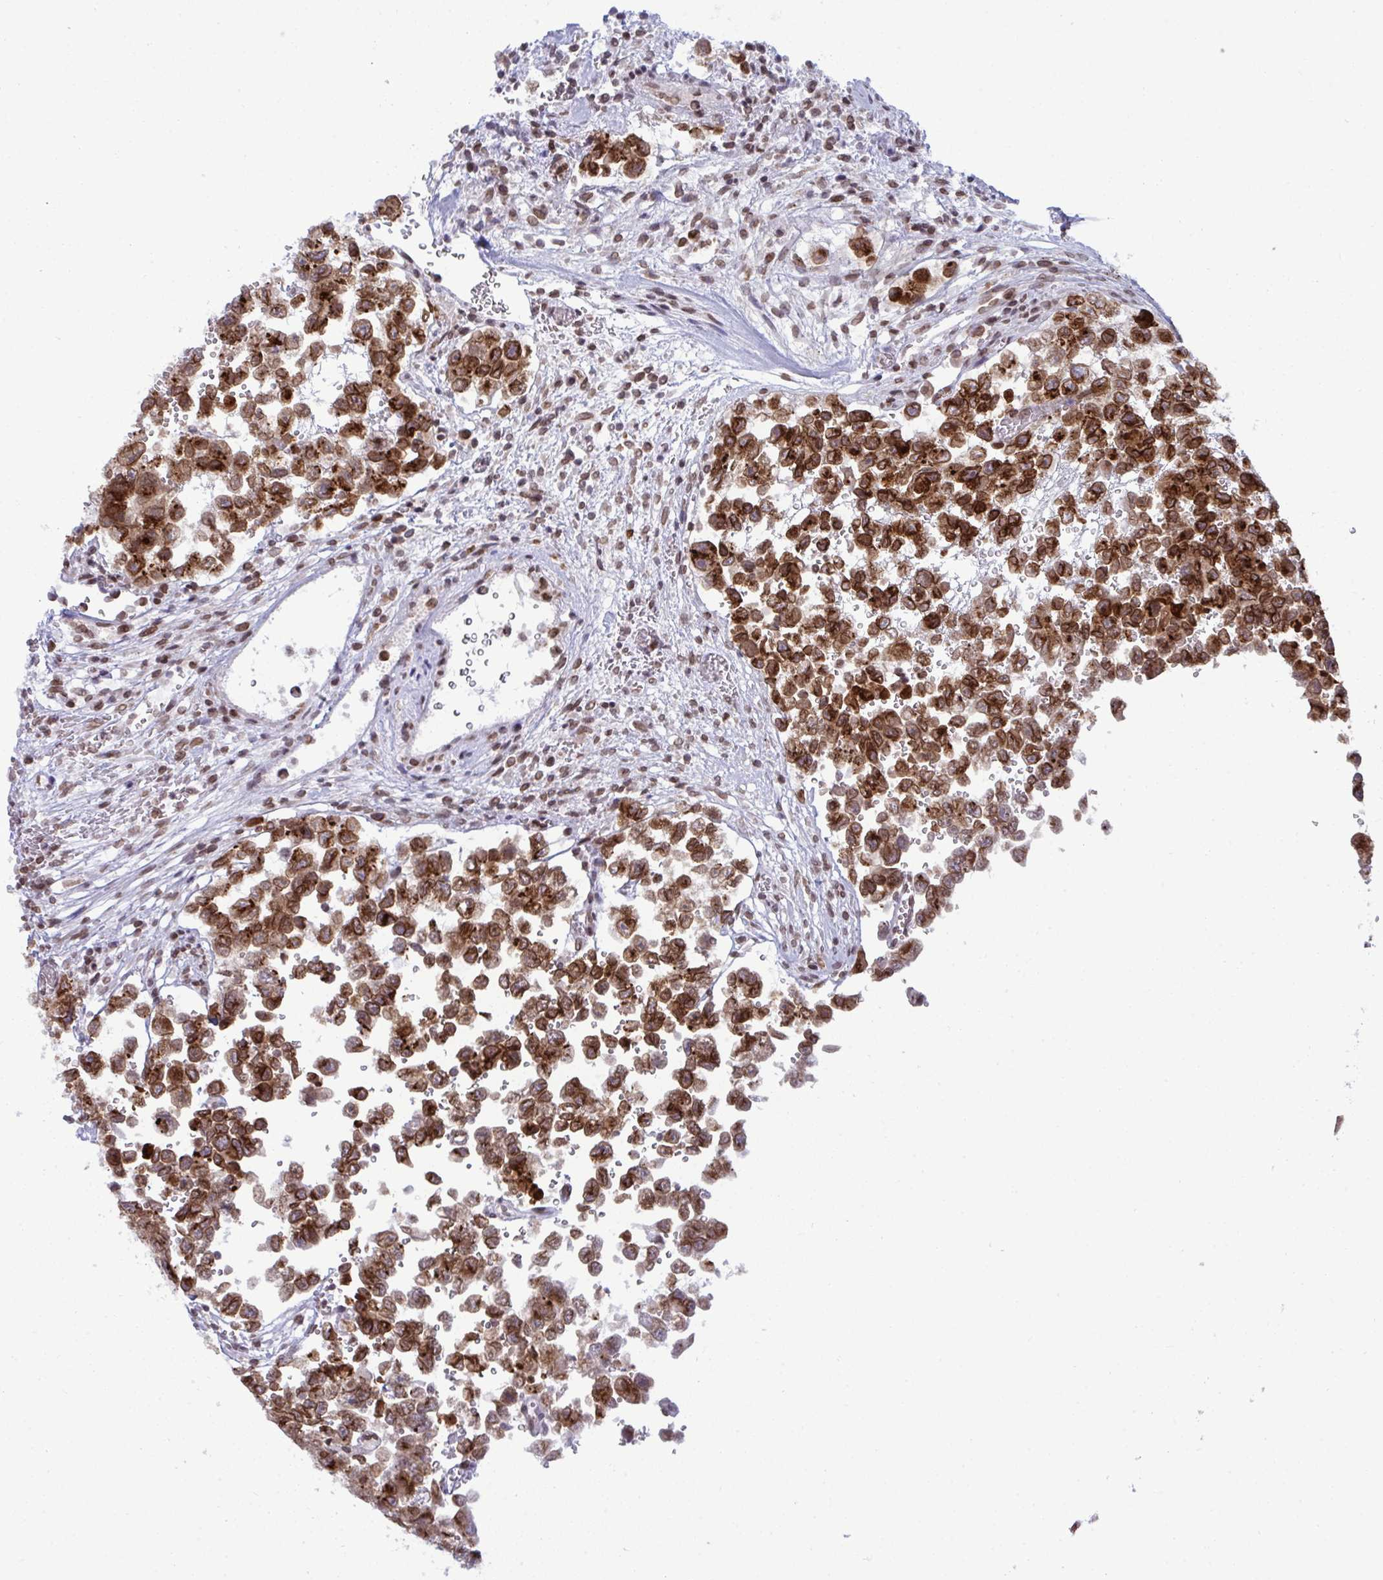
{"staining": {"intensity": "moderate", "quantity": ">75%", "location": "cytoplasmic/membranous,nuclear"}, "tissue": "testis cancer", "cell_type": "Tumor cells", "image_type": "cancer", "snomed": [{"axis": "morphology", "description": "Carcinoma, Embryonal, NOS"}, {"axis": "topography", "description": "Testis"}], "caption": "Immunohistochemistry histopathology image of neoplastic tissue: human testis embryonal carcinoma stained using IHC displays medium levels of moderate protein expression localized specifically in the cytoplasmic/membranous and nuclear of tumor cells, appearing as a cytoplasmic/membranous and nuclear brown color.", "gene": "RANBP2", "patient": {"sex": "male", "age": 18}}